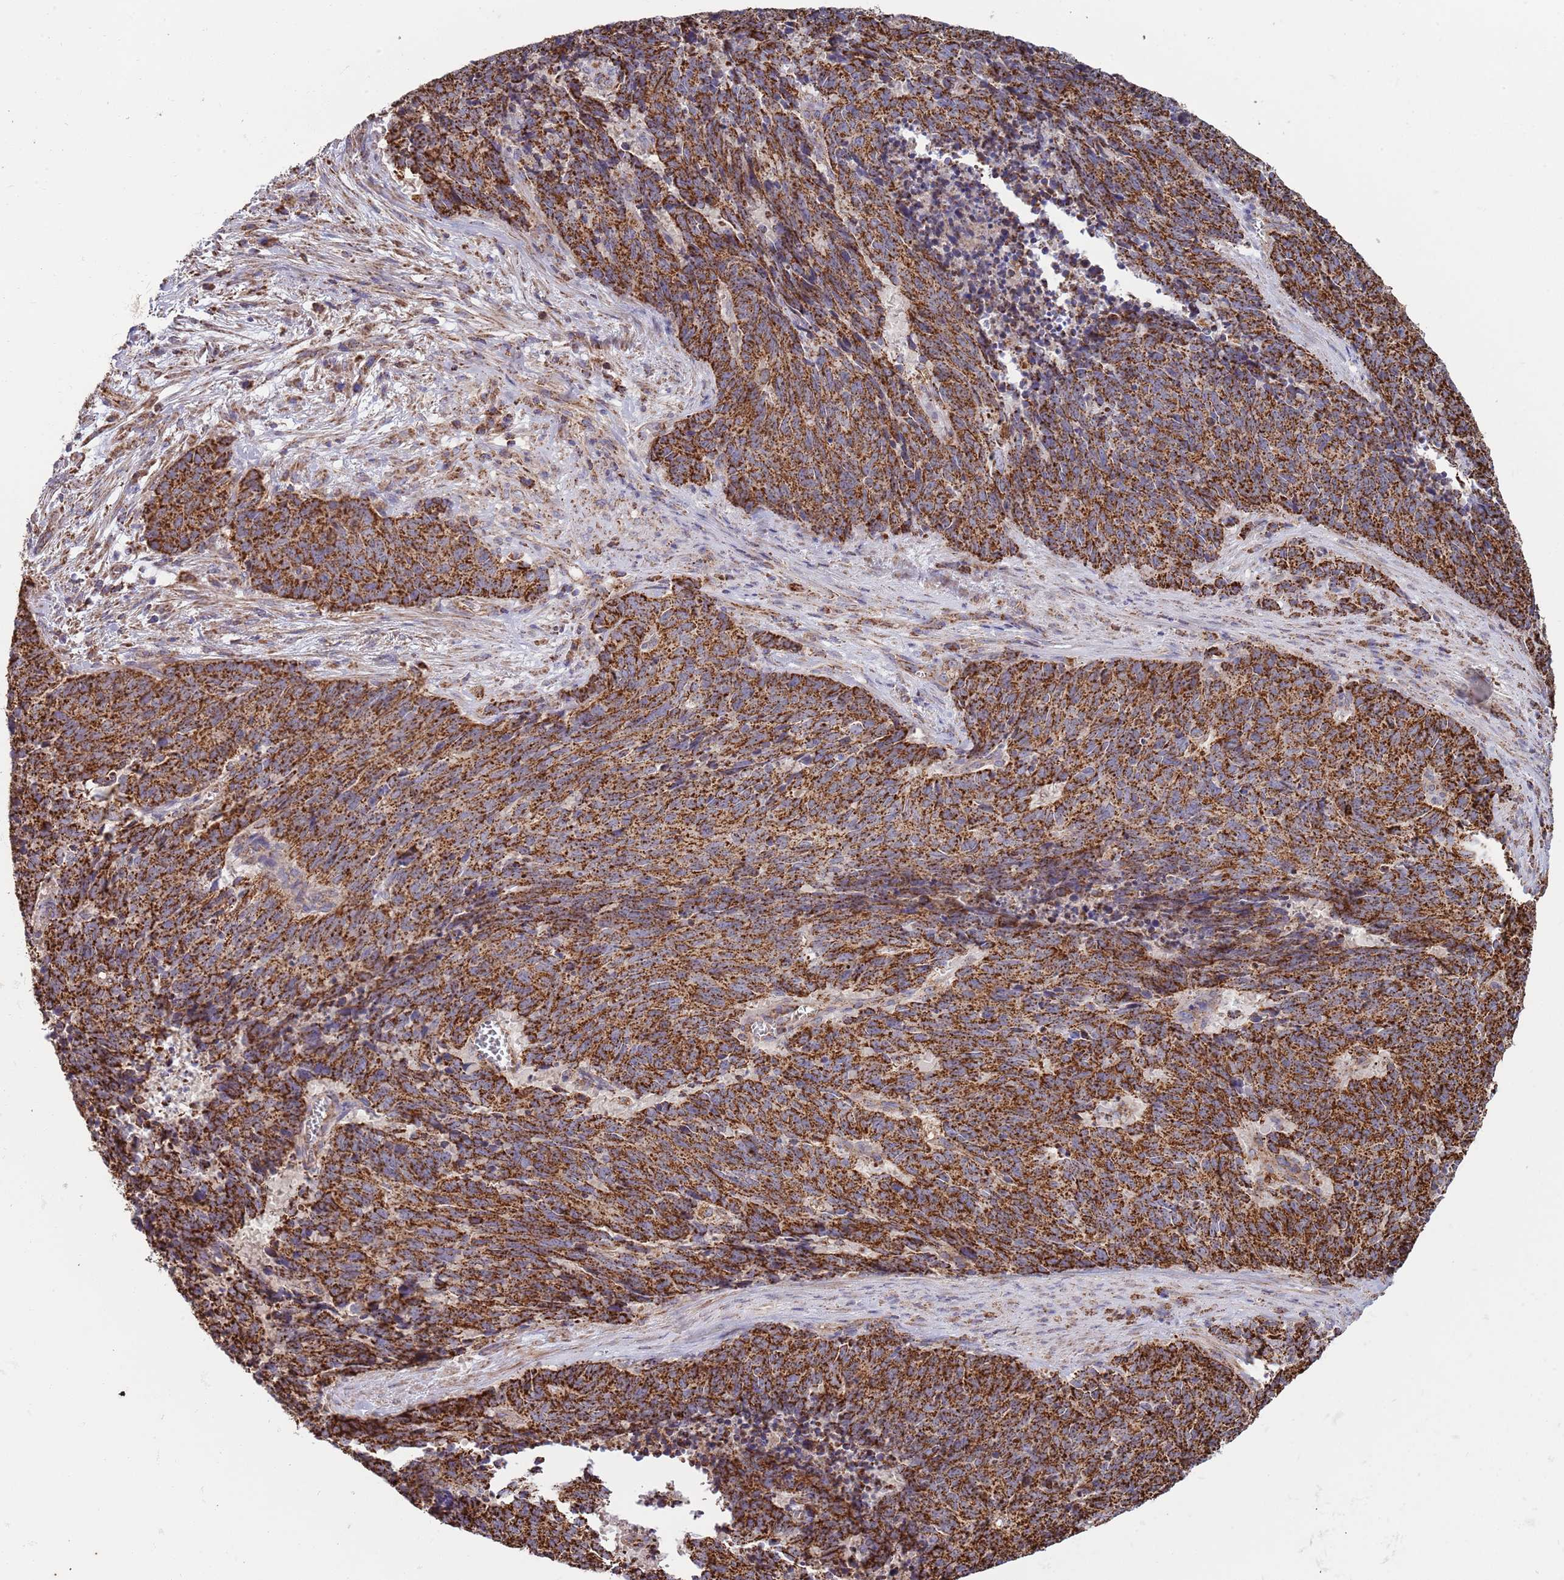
{"staining": {"intensity": "strong", "quantity": ">75%", "location": "cytoplasmic/membranous"}, "tissue": "cervical cancer", "cell_type": "Tumor cells", "image_type": "cancer", "snomed": [{"axis": "morphology", "description": "Squamous cell carcinoma, NOS"}, {"axis": "topography", "description": "Cervix"}], "caption": "Squamous cell carcinoma (cervical) was stained to show a protein in brown. There is high levels of strong cytoplasmic/membranous staining in about >75% of tumor cells.", "gene": "VPS16", "patient": {"sex": "female", "age": 29}}